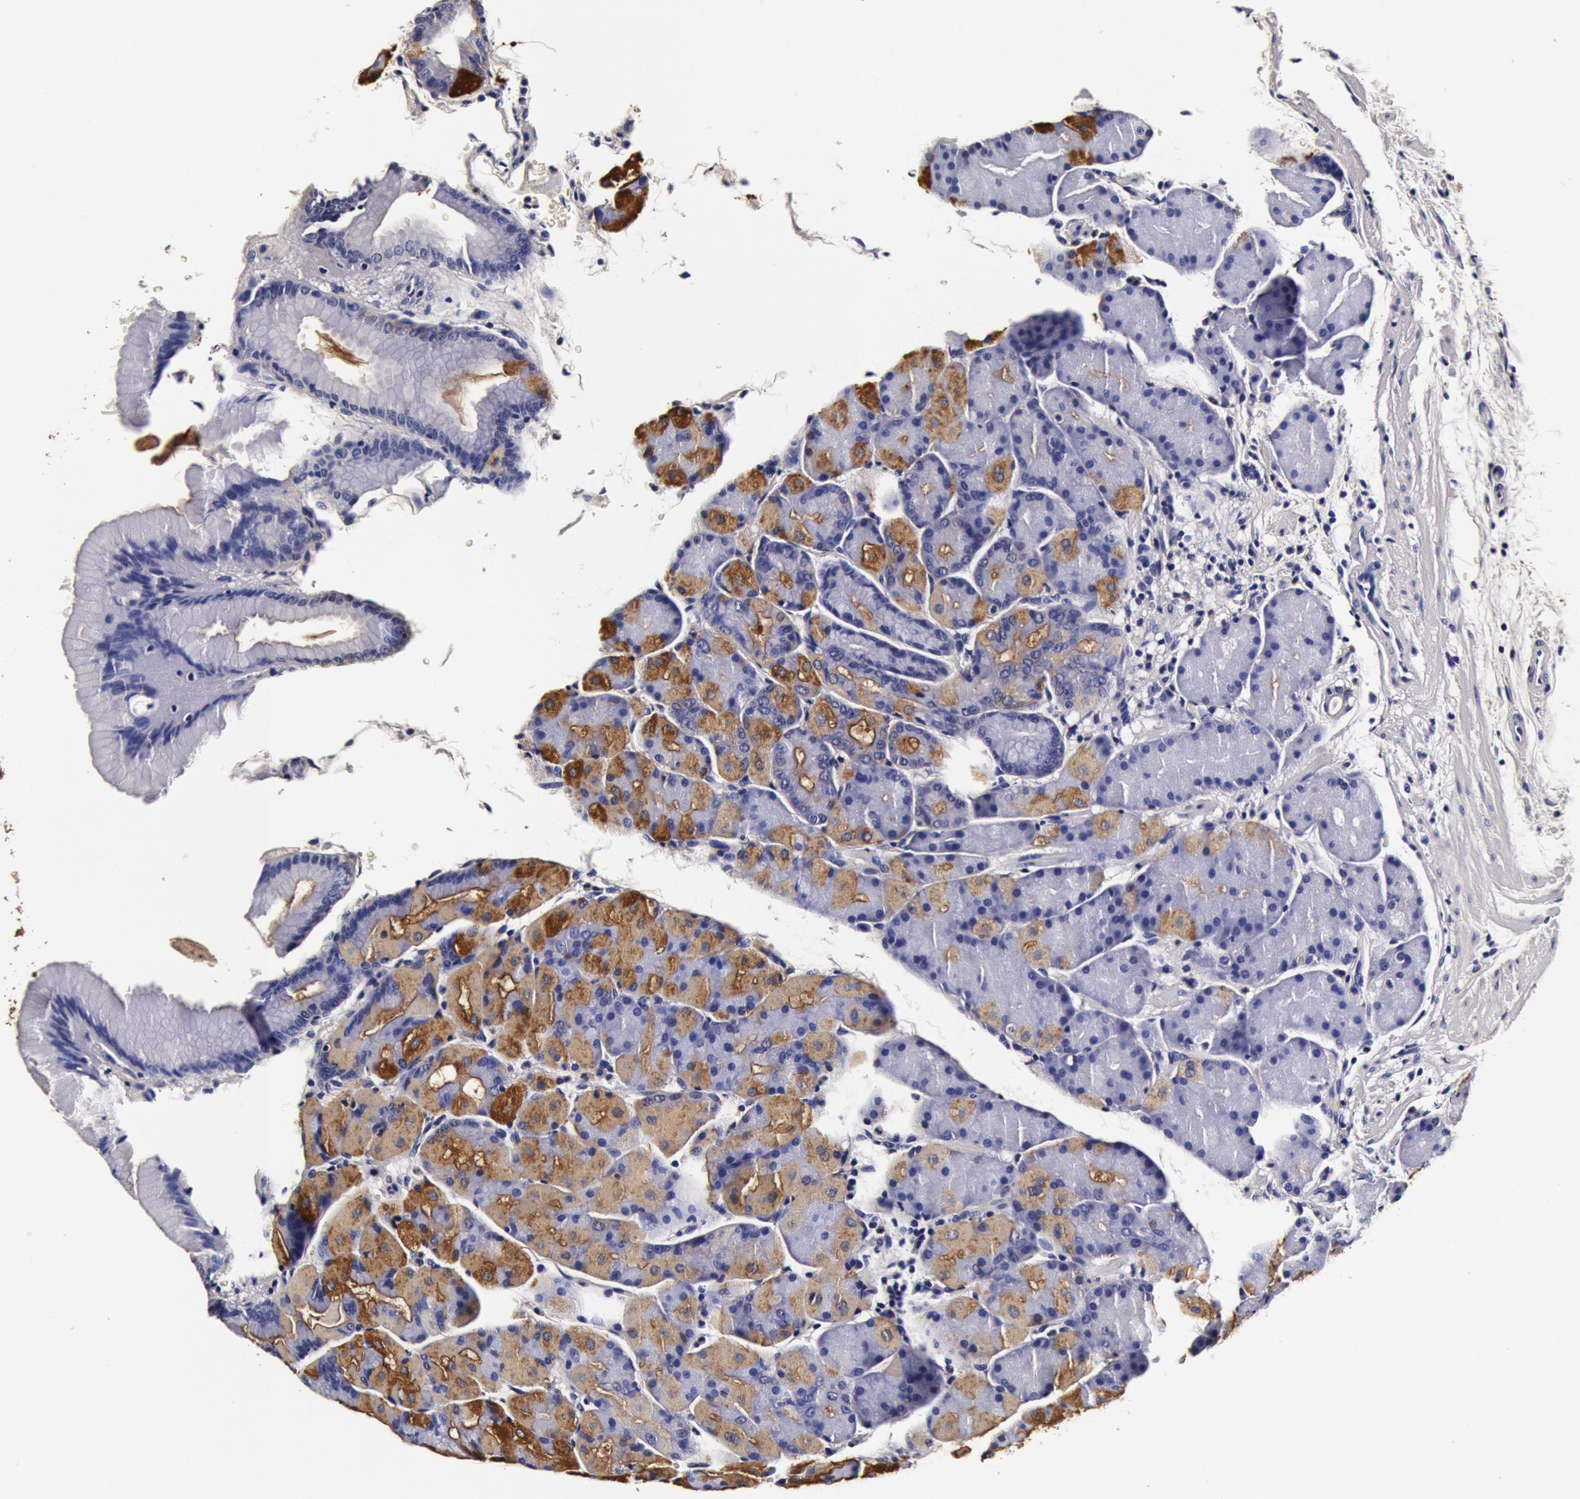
{"staining": {"intensity": "strong", "quantity": "25%-75%", "location": "cytoplasmic/membranous"}, "tissue": "stomach", "cell_type": "Glandular cells", "image_type": "normal", "snomed": [{"axis": "morphology", "description": "Normal tissue, NOS"}, {"axis": "topography", "description": "Stomach, upper"}], "caption": "Protein positivity by immunohistochemistry shows strong cytoplasmic/membranous positivity in about 25%-75% of glandular cells in unremarkable stomach.", "gene": "CCDC22", "patient": {"sex": "male", "age": 57}}